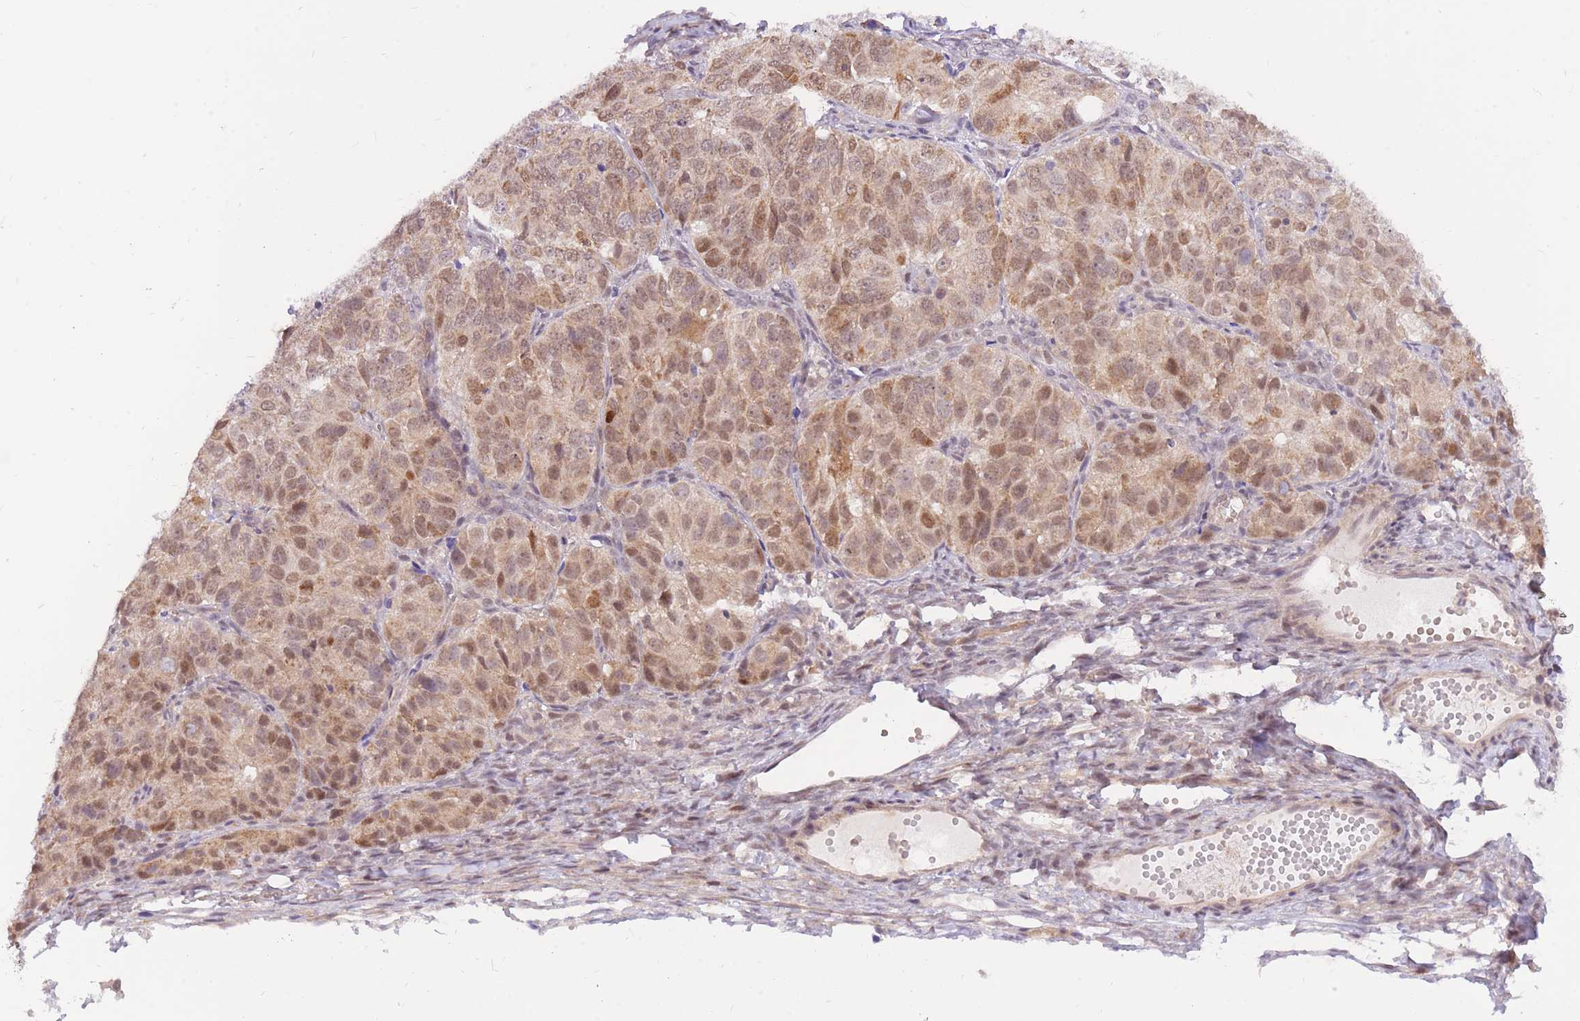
{"staining": {"intensity": "moderate", "quantity": ">75%", "location": "nuclear"}, "tissue": "ovarian cancer", "cell_type": "Tumor cells", "image_type": "cancer", "snomed": [{"axis": "morphology", "description": "Carcinoma, endometroid"}, {"axis": "topography", "description": "Ovary"}], "caption": "Approximately >75% of tumor cells in ovarian cancer display moderate nuclear protein positivity as visualized by brown immunohistochemical staining.", "gene": "MINDY2", "patient": {"sex": "female", "age": 51}}